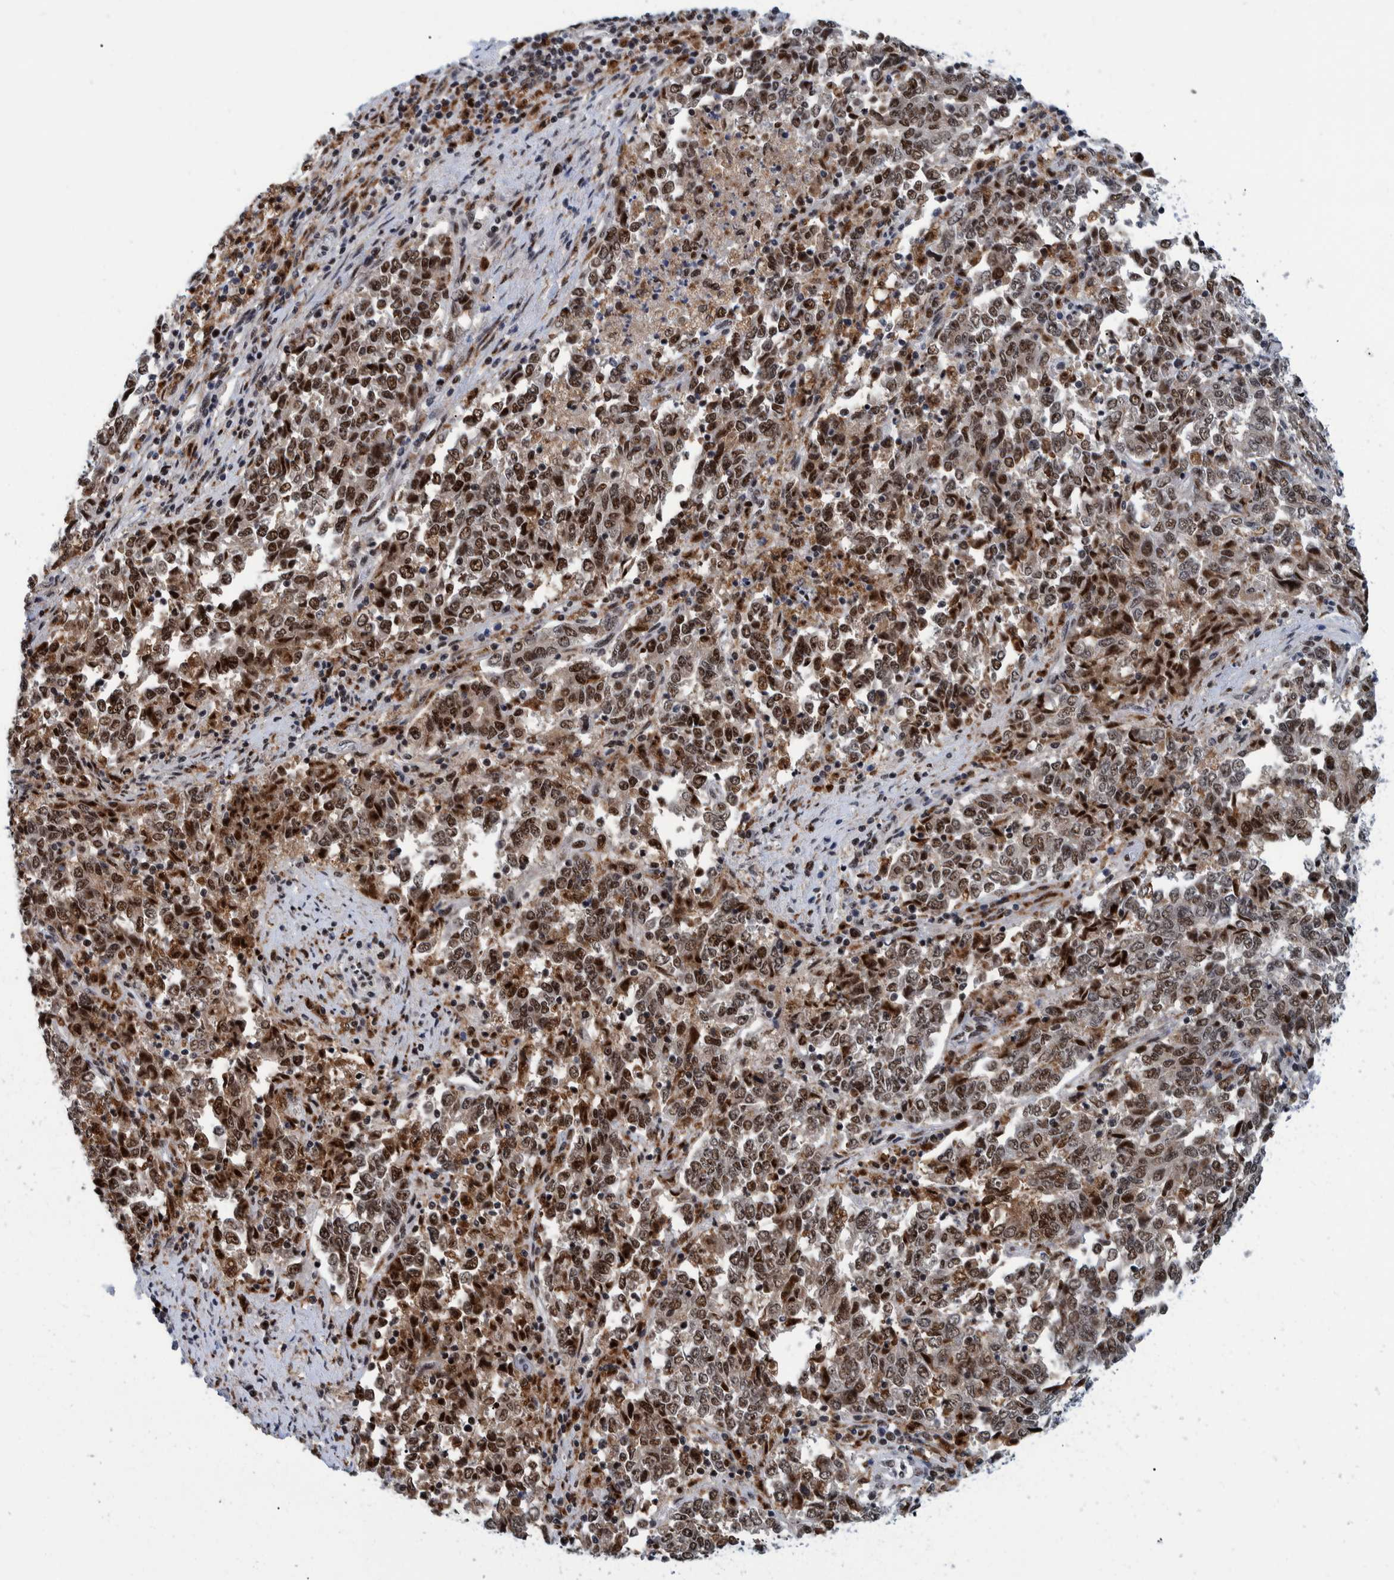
{"staining": {"intensity": "strong", "quantity": ">75%", "location": "nuclear"}, "tissue": "endometrial cancer", "cell_type": "Tumor cells", "image_type": "cancer", "snomed": [{"axis": "morphology", "description": "Adenocarcinoma, NOS"}, {"axis": "topography", "description": "Endometrium"}], "caption": "Endometrial cancer (adenocarcinoma) stained with a brown dye demonstrates strong nuclear positive expression in about >75% of tumor cells.", "gene": "EFTUD2", "patient": {"sex": "female", "age": 80}}